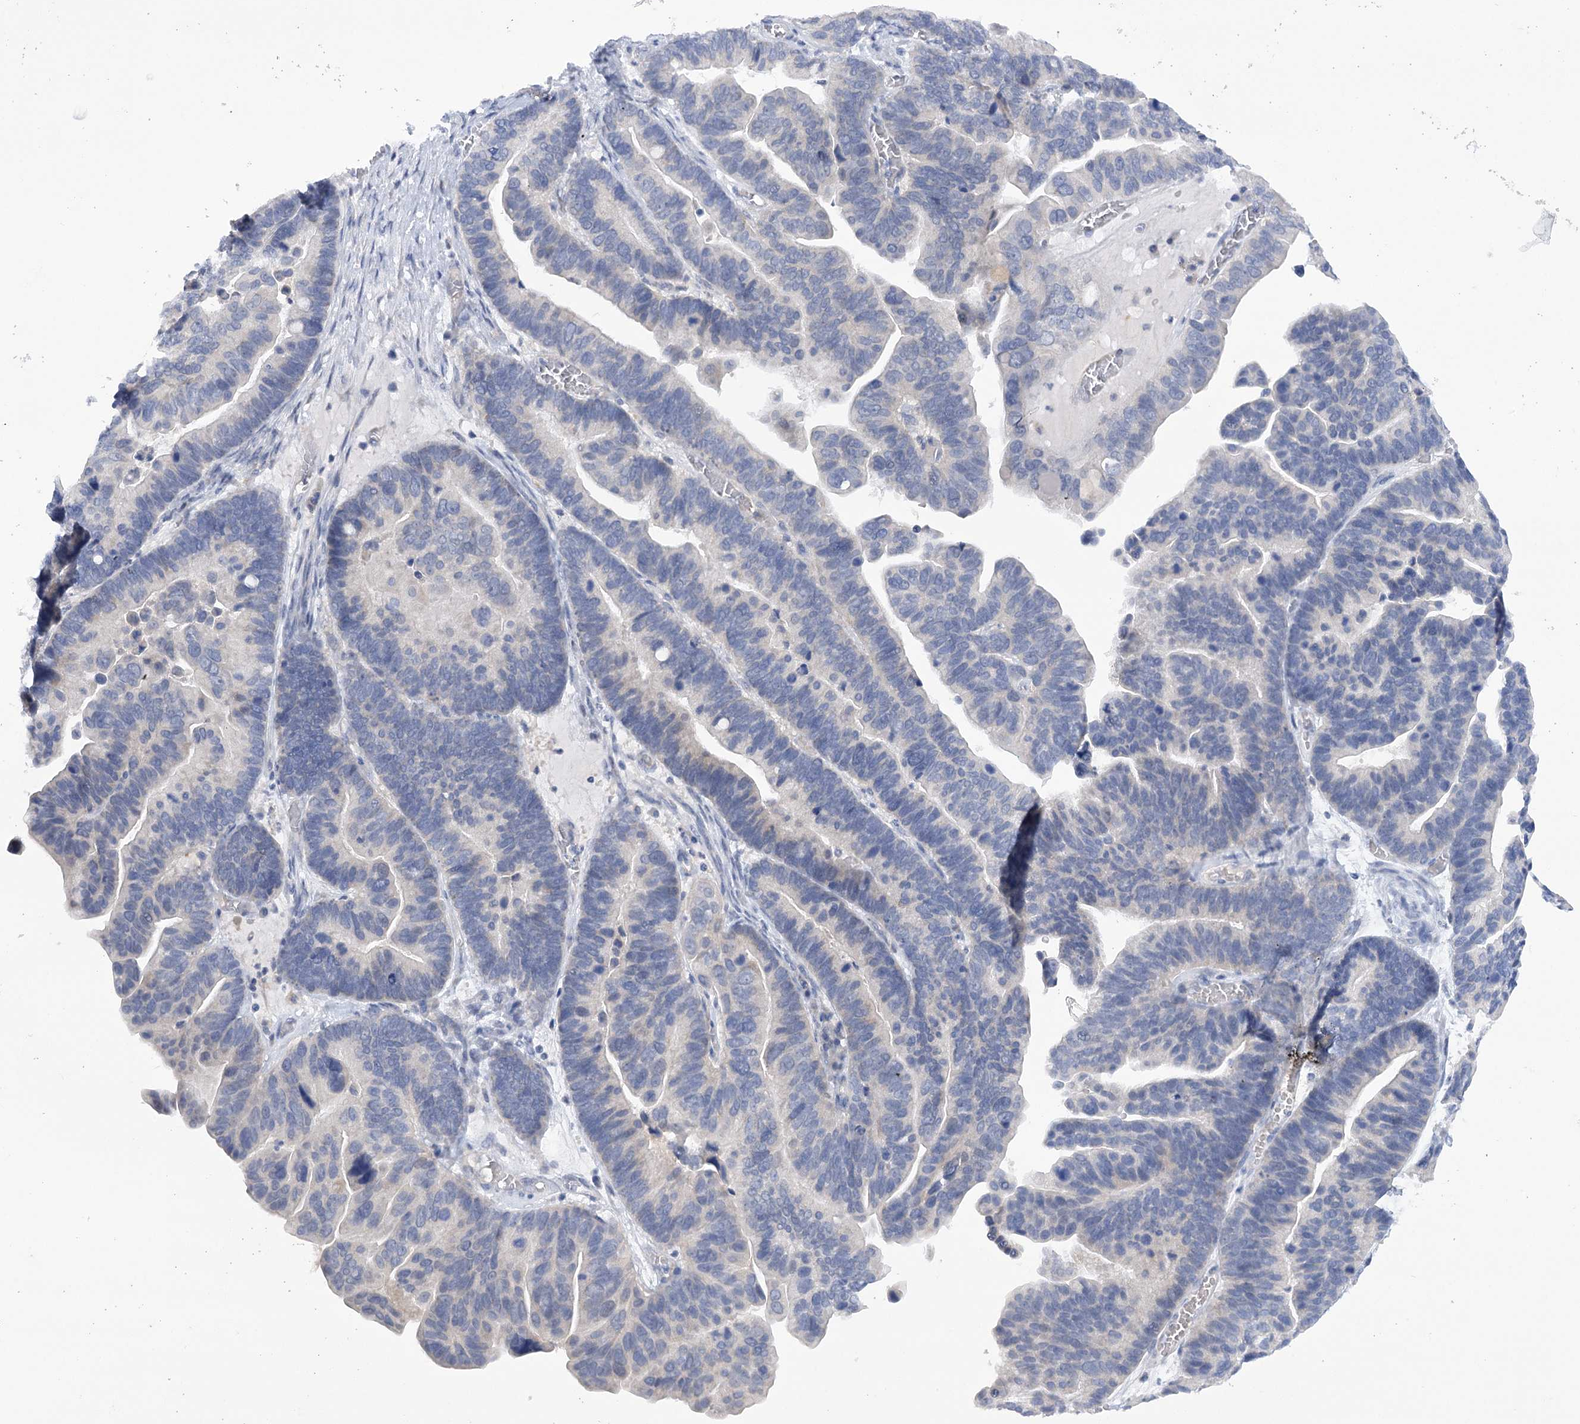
{"staining": {"intensity": "negative", "quantity": "none", "location": "none"}, "tissue": "ovarian cancer", "cell_type": "Tumor cells", "image_type": "cancer", "snomed": [{"axis": "morphology", "description": "Cystadenocarcinoma, serous, NOS"}, {"axis": "topography", "description": "Ovary"}], "caption": "Tumor cells show no significant staining in ovarian cancer (serous cystadenocarcinoma).", "gene": "DCUN1D1", "patient": {"sex": "female", "age": 56}}